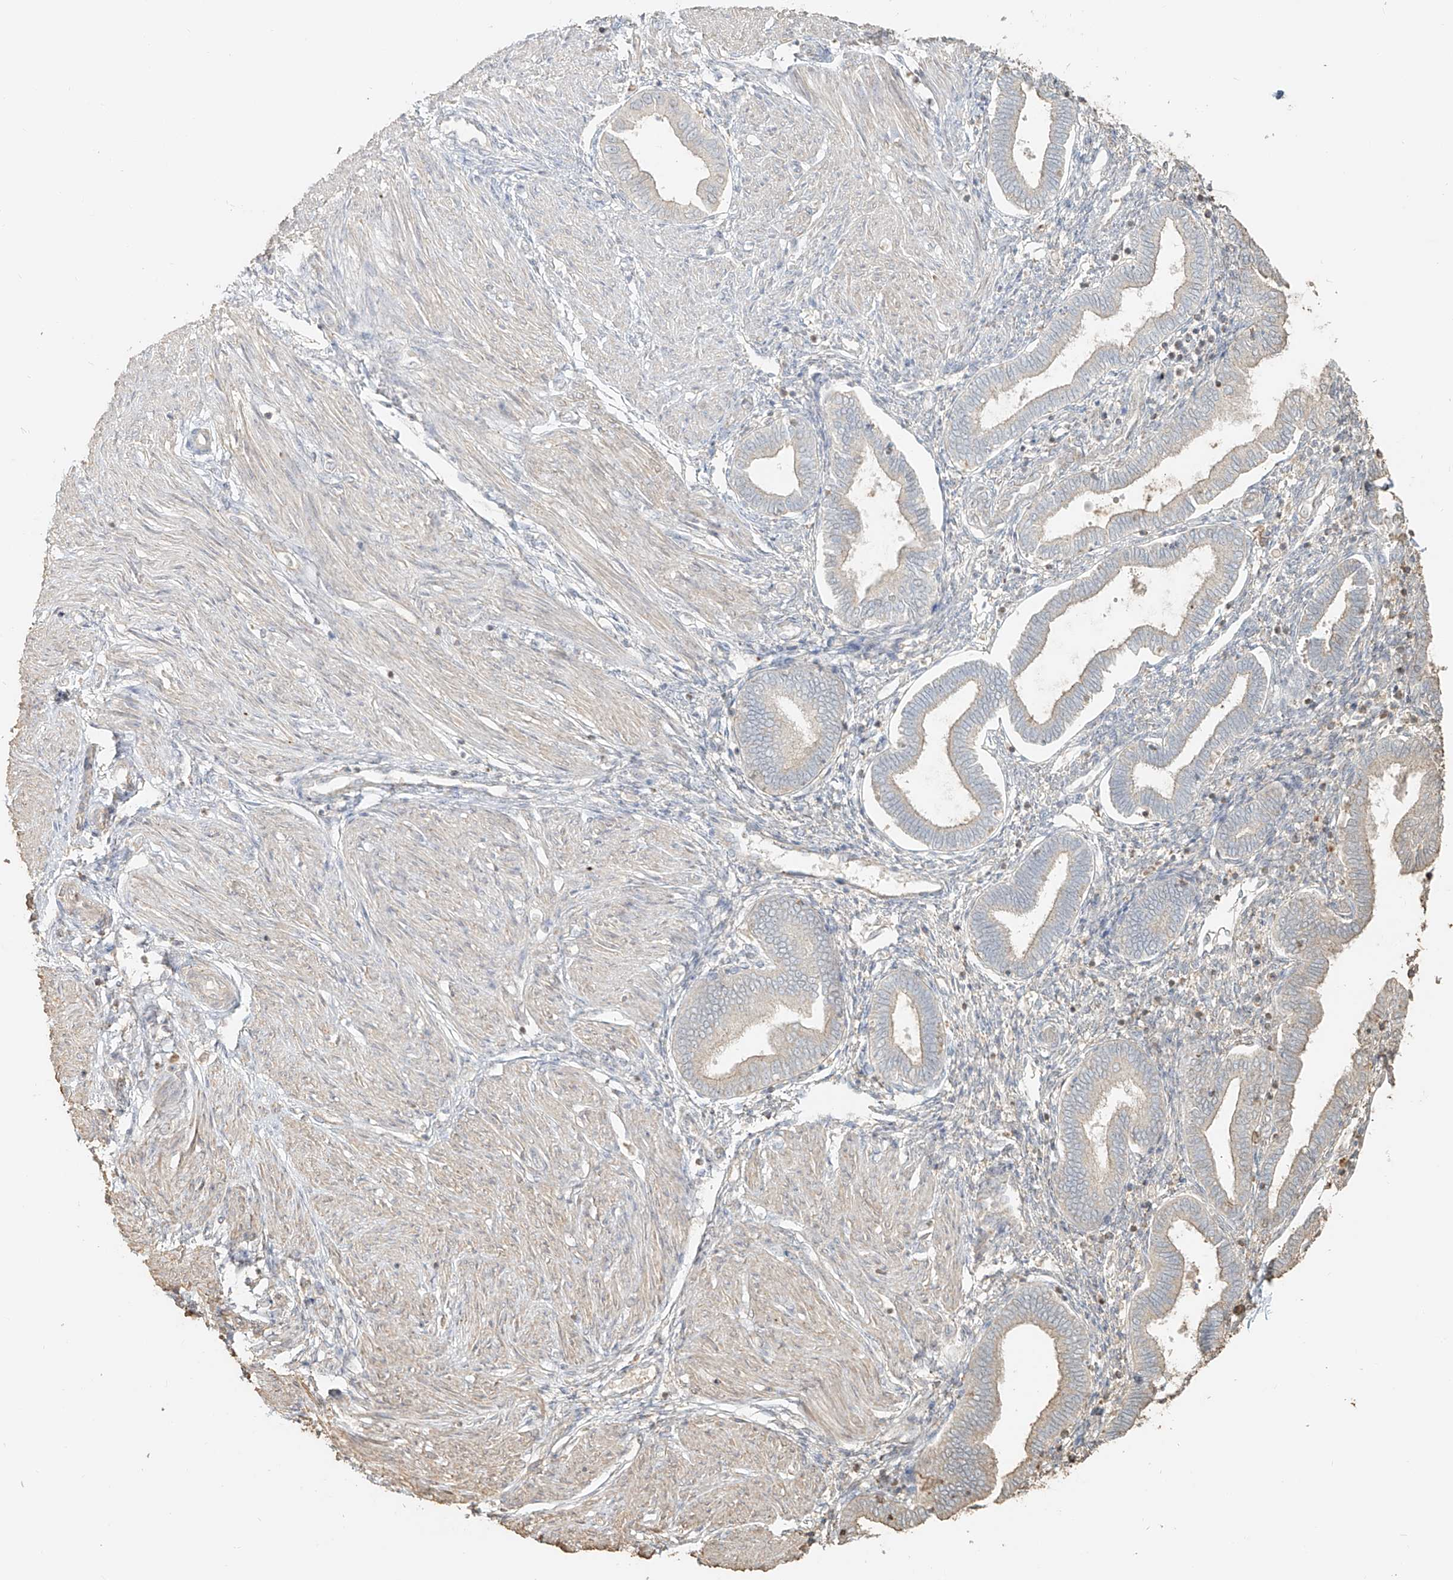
{"staining": {"intensity": "negative", "quantity": "none", "location": "none"}, "tissue": "endometrium", "cell_type": "Cells in endometrial stroma", "image_type": "normal", "snomed": [{"axis": "morphology", "description": "Normal tissue, NOS"}, {"axis": "topography", "description": "Endometrium"}], "caption": "Immunohistochemistry (IHC) photomicrograph of normal endometrium: human endometrium stained with DAB (3,3'-diaminobenzidine) exhibits no significant protein staining in cells in endometrial stroma.", "gene": "NPHS1", "patient": {"sex": "female", "age": 53}}